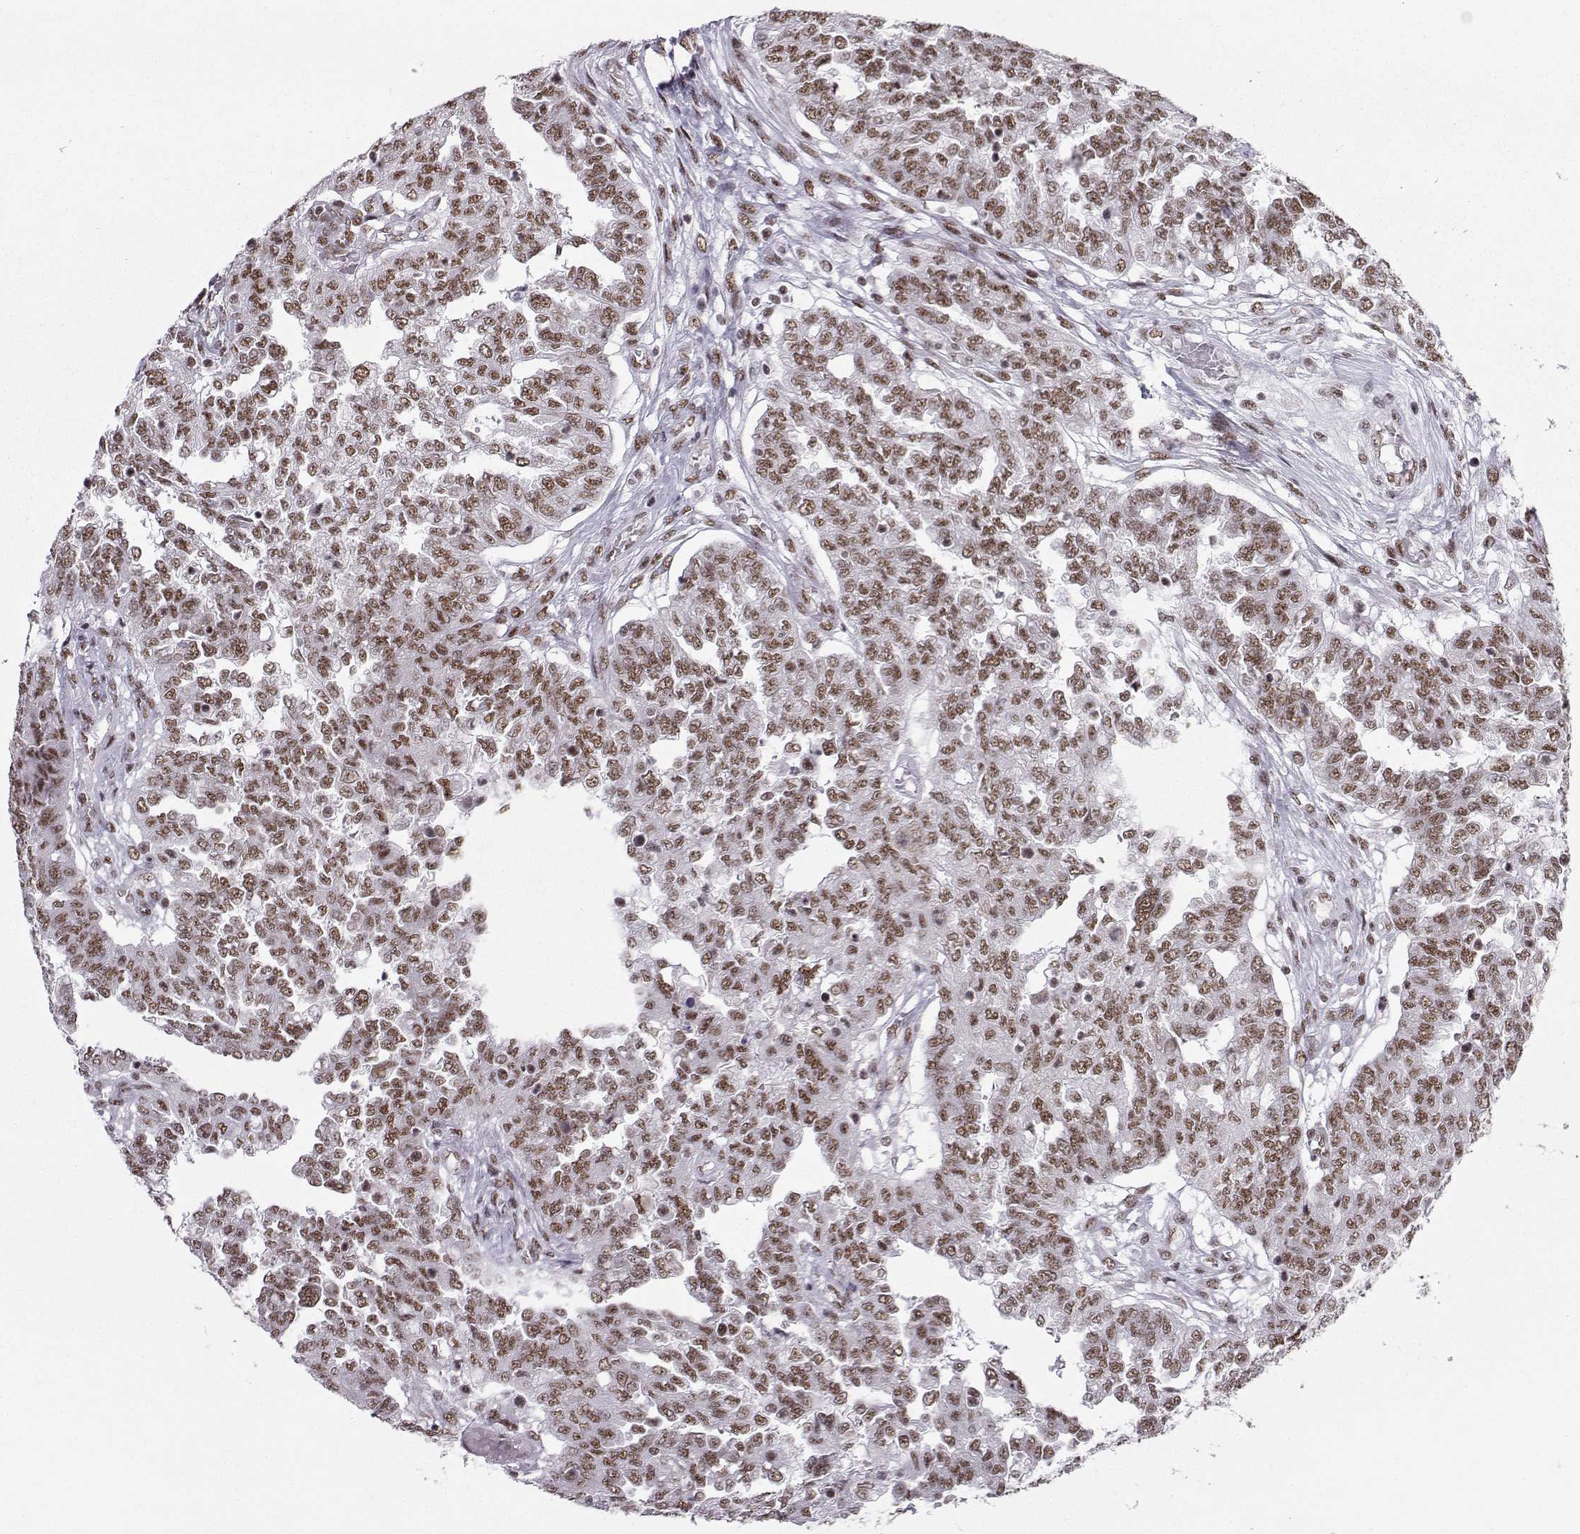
{"staining": {"intensity": "moderate", "quantity": ">75%", "location": "nuclear"}, "tissue": "ovarian cancer", "cell_type": "Tumor cells", "image_type": "cancer", "snomed": [{"axis": "morphology", "description": "Cystadenocarcinoma, serous, NOS"}, {"axis": "topography", "description": "Ovary"}], "caption": "Approximately >75% of tumor cells in human ovarian cancer demonstrate moderate nuclear protein expression as visualized by brown immunohistochemical staining.", "gene": "SNRPB2", "patient": {"sex": "female", "age": 67}}